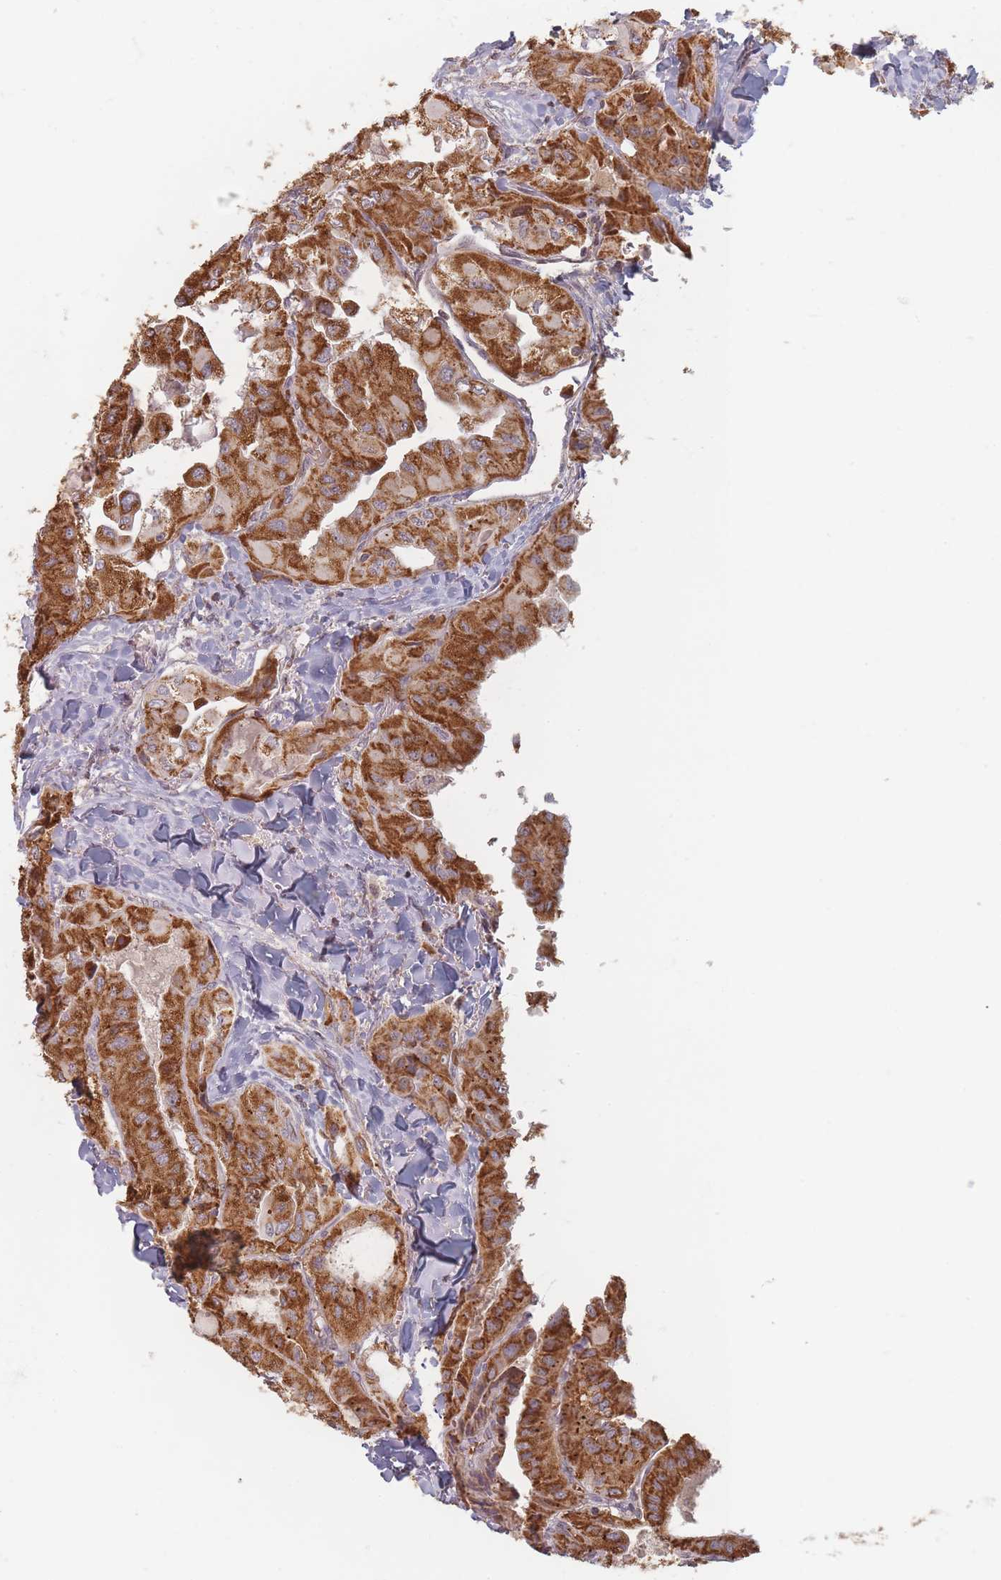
{"staining": {"intensity": "strong", "quantity": ">75%", "location": "cytoplasmic/membranous"}, "tissue": "thyroid cancer", "cell_type": "Tumor cells", "image_type": "cancer", "snomed": [{"axis": "morphology", "description": "Normal tissue, NOS"}, {"axis": "morphology", "description": "Papillary adenocarcinoma, NOS"}, {"axis": "topography", "description": "Thyroid gland"}], "caption": "This is a micrograph of IHC staining of thyroid cancer (papillary adenocarcinoma), which shows strong expression in the cytoplasmic/membranous of tumor cells.", "gene": "OR2M4", "patient": {"sex": "female", "age": 59}}